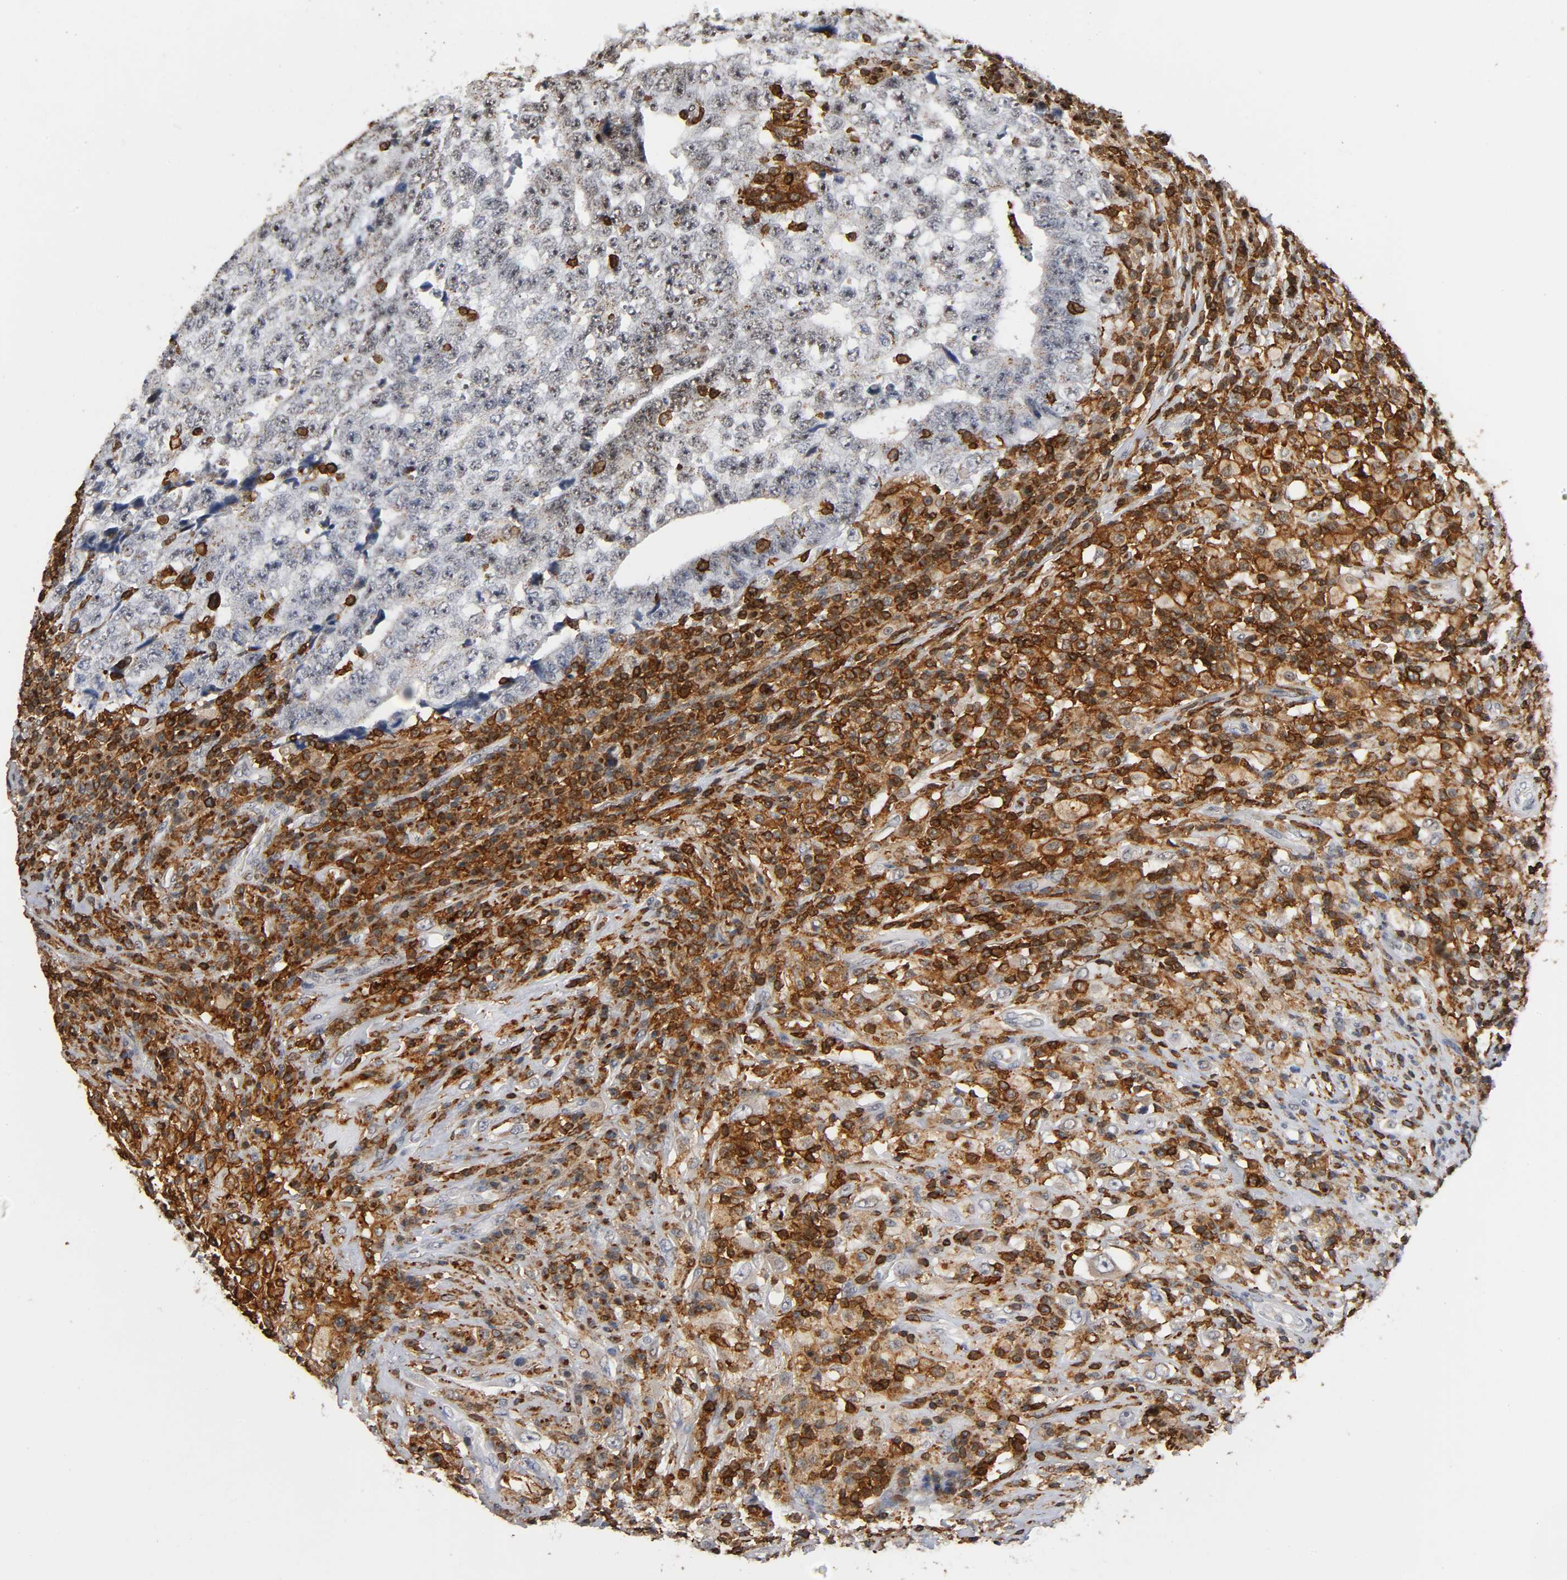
{"staining": {"intensity": "weak", "quantity": "25%-75%", "location": "cytoplasmic/membranous"}, "tissue": "testis cancer", "cell_type": "Tumor cells", "image_type": "cancer", "snomed": [{"axis": "morphology", "description": "Necrosis, NOS"}, {"axis": "morphology", "description": "Carcinoma, Embryonal, NOS"}, {"axis": "topography", "description": "Testis"}], "caption": "Immunohistochemical staining of embryonal carcinoma (testis) displays low levels of weak cytoplasmic/membranous protein staining in approximately 25%-75% of tumor cells. (DAB IHC, brown staining for protein, blue staining for nuclei).", "gene": "CAPN10", "patient": {"sex": "male", "age": 19}}